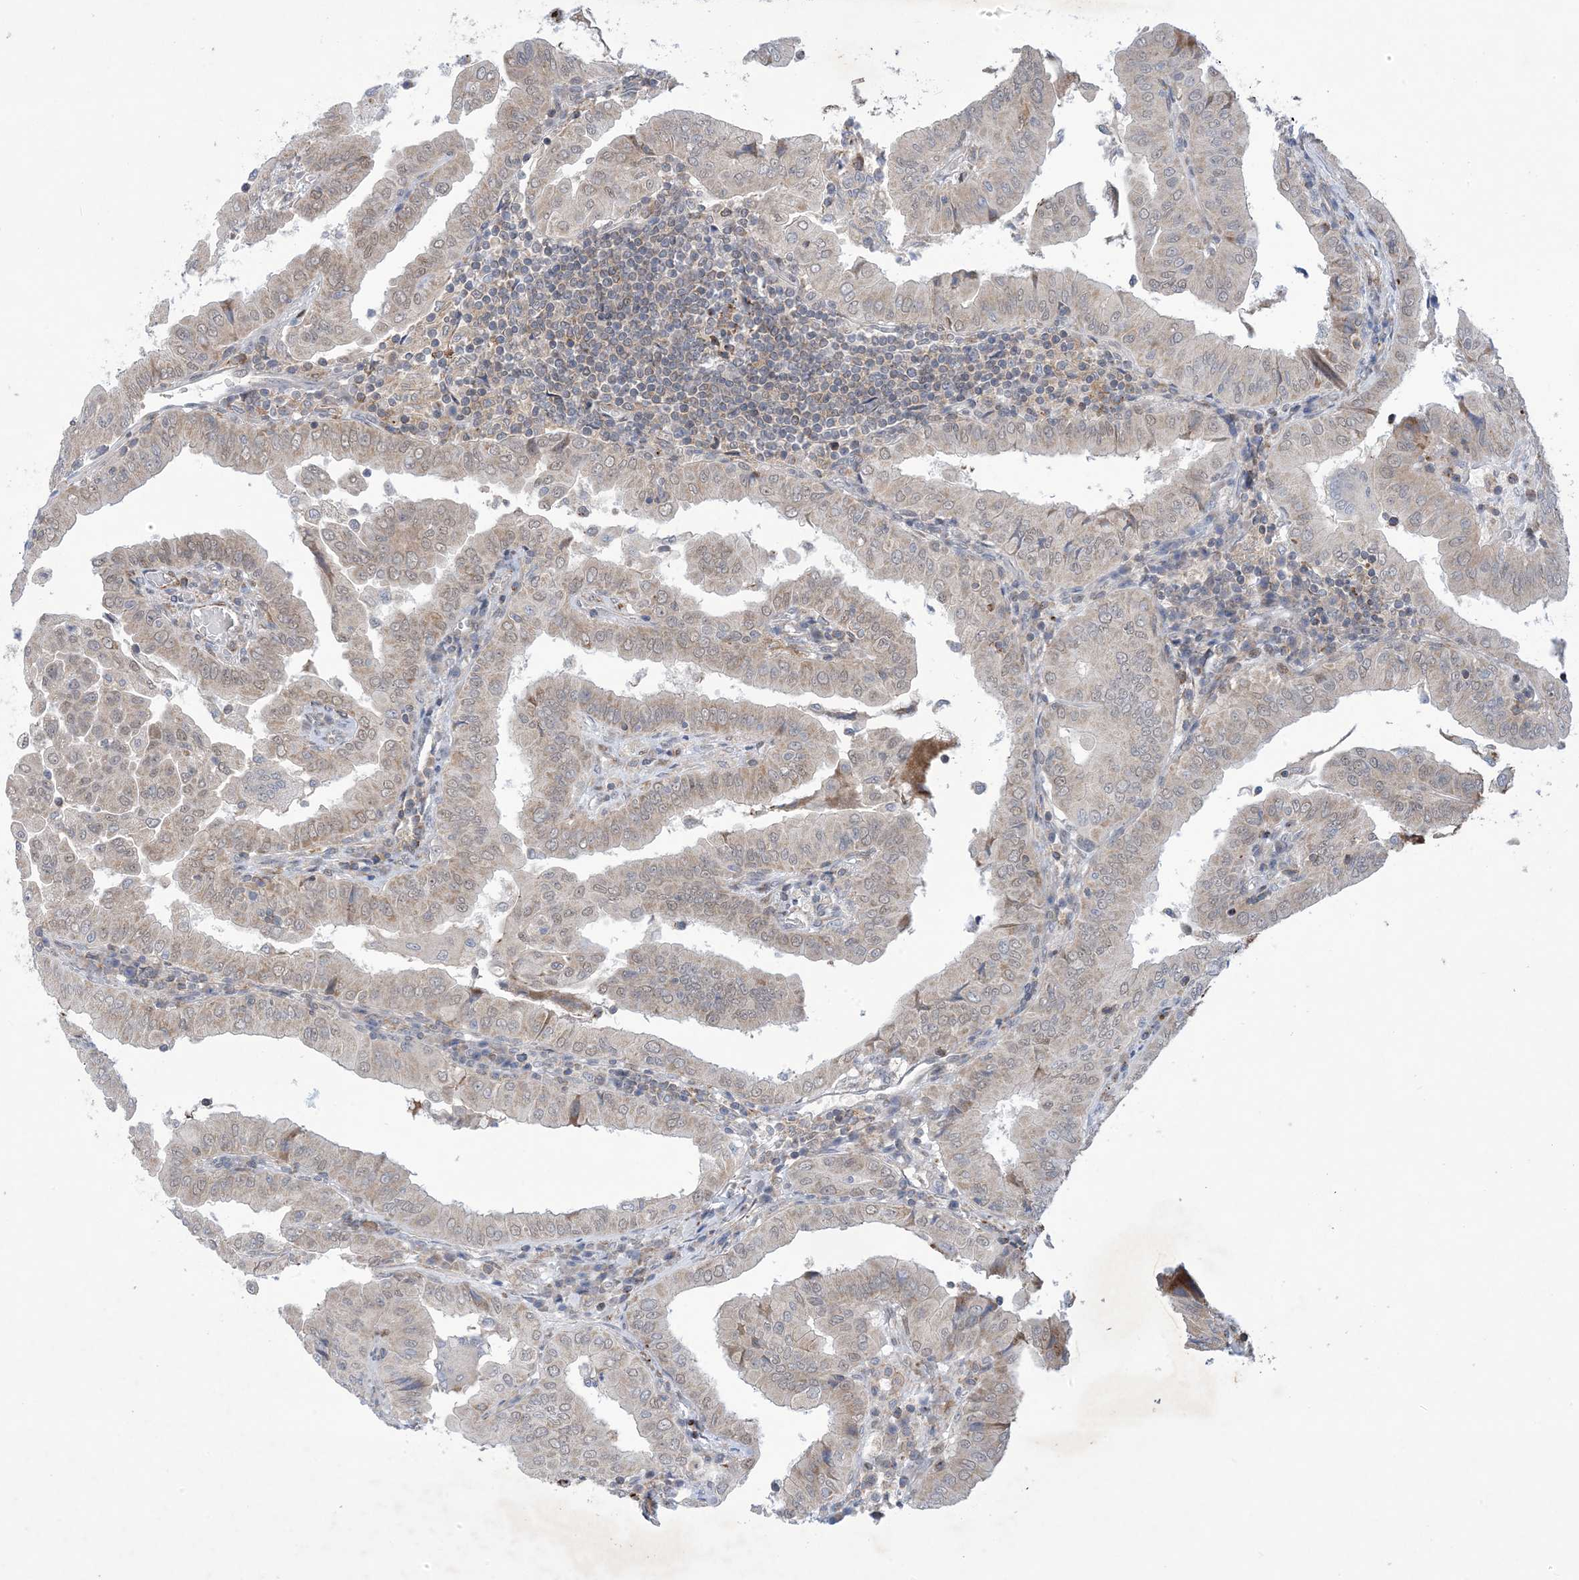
{"staining": {"intensity": "negative", "quantity": "none", "location": "none"}, "tissue": "thyroid cancer", "cell_type": "Tumor cells", "image_type": "cancer", "snomed": [{"axis": "morphology", "description": "Papillary adenocarcinoma, NOS"}, {"axis": "topography", "description": "Thyroid gland"}], "caption": "Tumor cells are negative for brown protein staining in papillary adenocarcinoma (thyroid).", "gene": "ZNF8", "patient": {"sex": "male", "age": 33}}